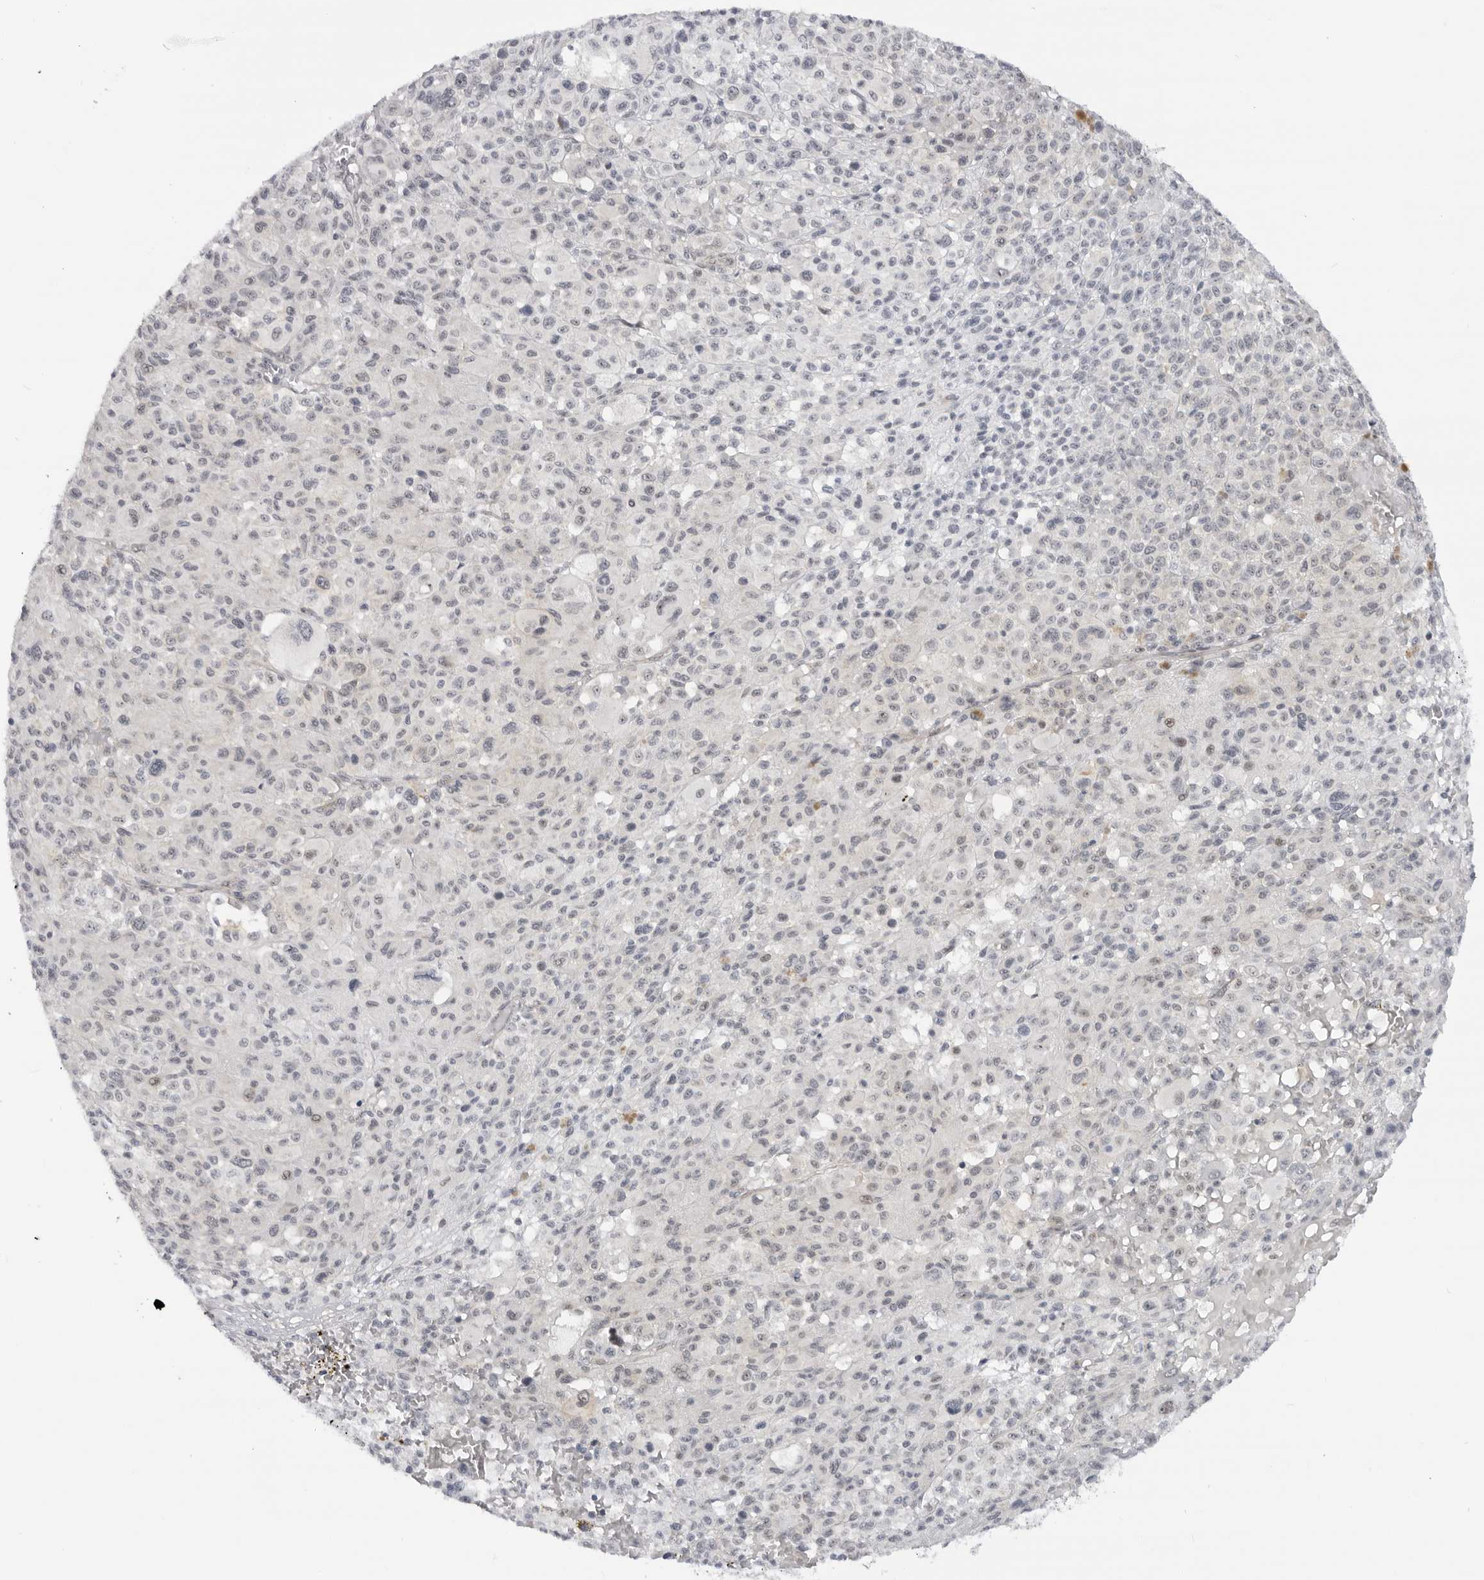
{"staining": {"intensity": "weak", "quantity": "<25%", "location": "nuclear"}, "tissue": "melanoma", "cell_type": "Tumor cells", "image_type": "cancer", "snomed": [{"axis": "morphology", "description": "Malignant melanoma, Metastatic site"}, {"axis": "topography", "description": "Skin"}], "caption": "An IHC micrograph of malignant melanoma (metastatic site) is shown. There is no staining in tumor cells of malignant melanoma (metastatic site).", "gene": "CEP295NL", "patient": {"sex": "female", "age": 74}}